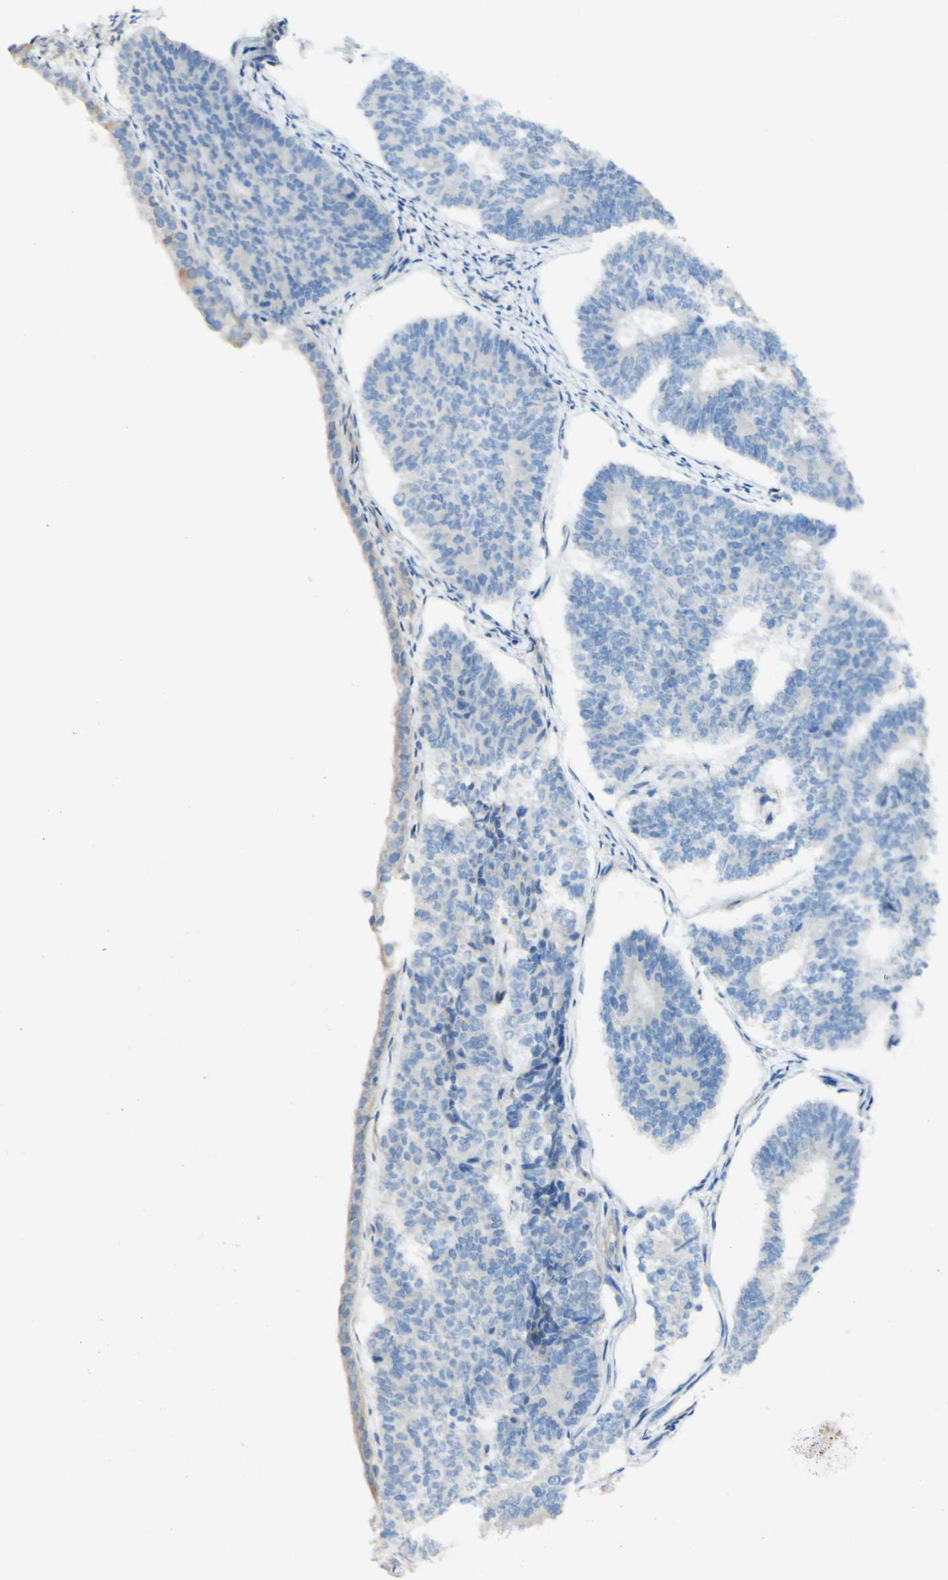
{"staining": {"intensity": "weak", "quantity": "<25%", "location": "cytoplasmic/membranous"}, "tissue": "endometrial cancer", "cell_type": "Tumor cells", "image_type": "cancer", "snomed": [{"axis": "morphology", "description": "Adenocarcinoma, NOS"}, {"axis": "topography", "description": "Endometrium"}], "caption": "A micrograph of endometrial adenocarcinoma stained for a protein reveals no brown staining in tumor cells.", "gene": "FGF4", "patient": {"sex": "female", "age": 70}}